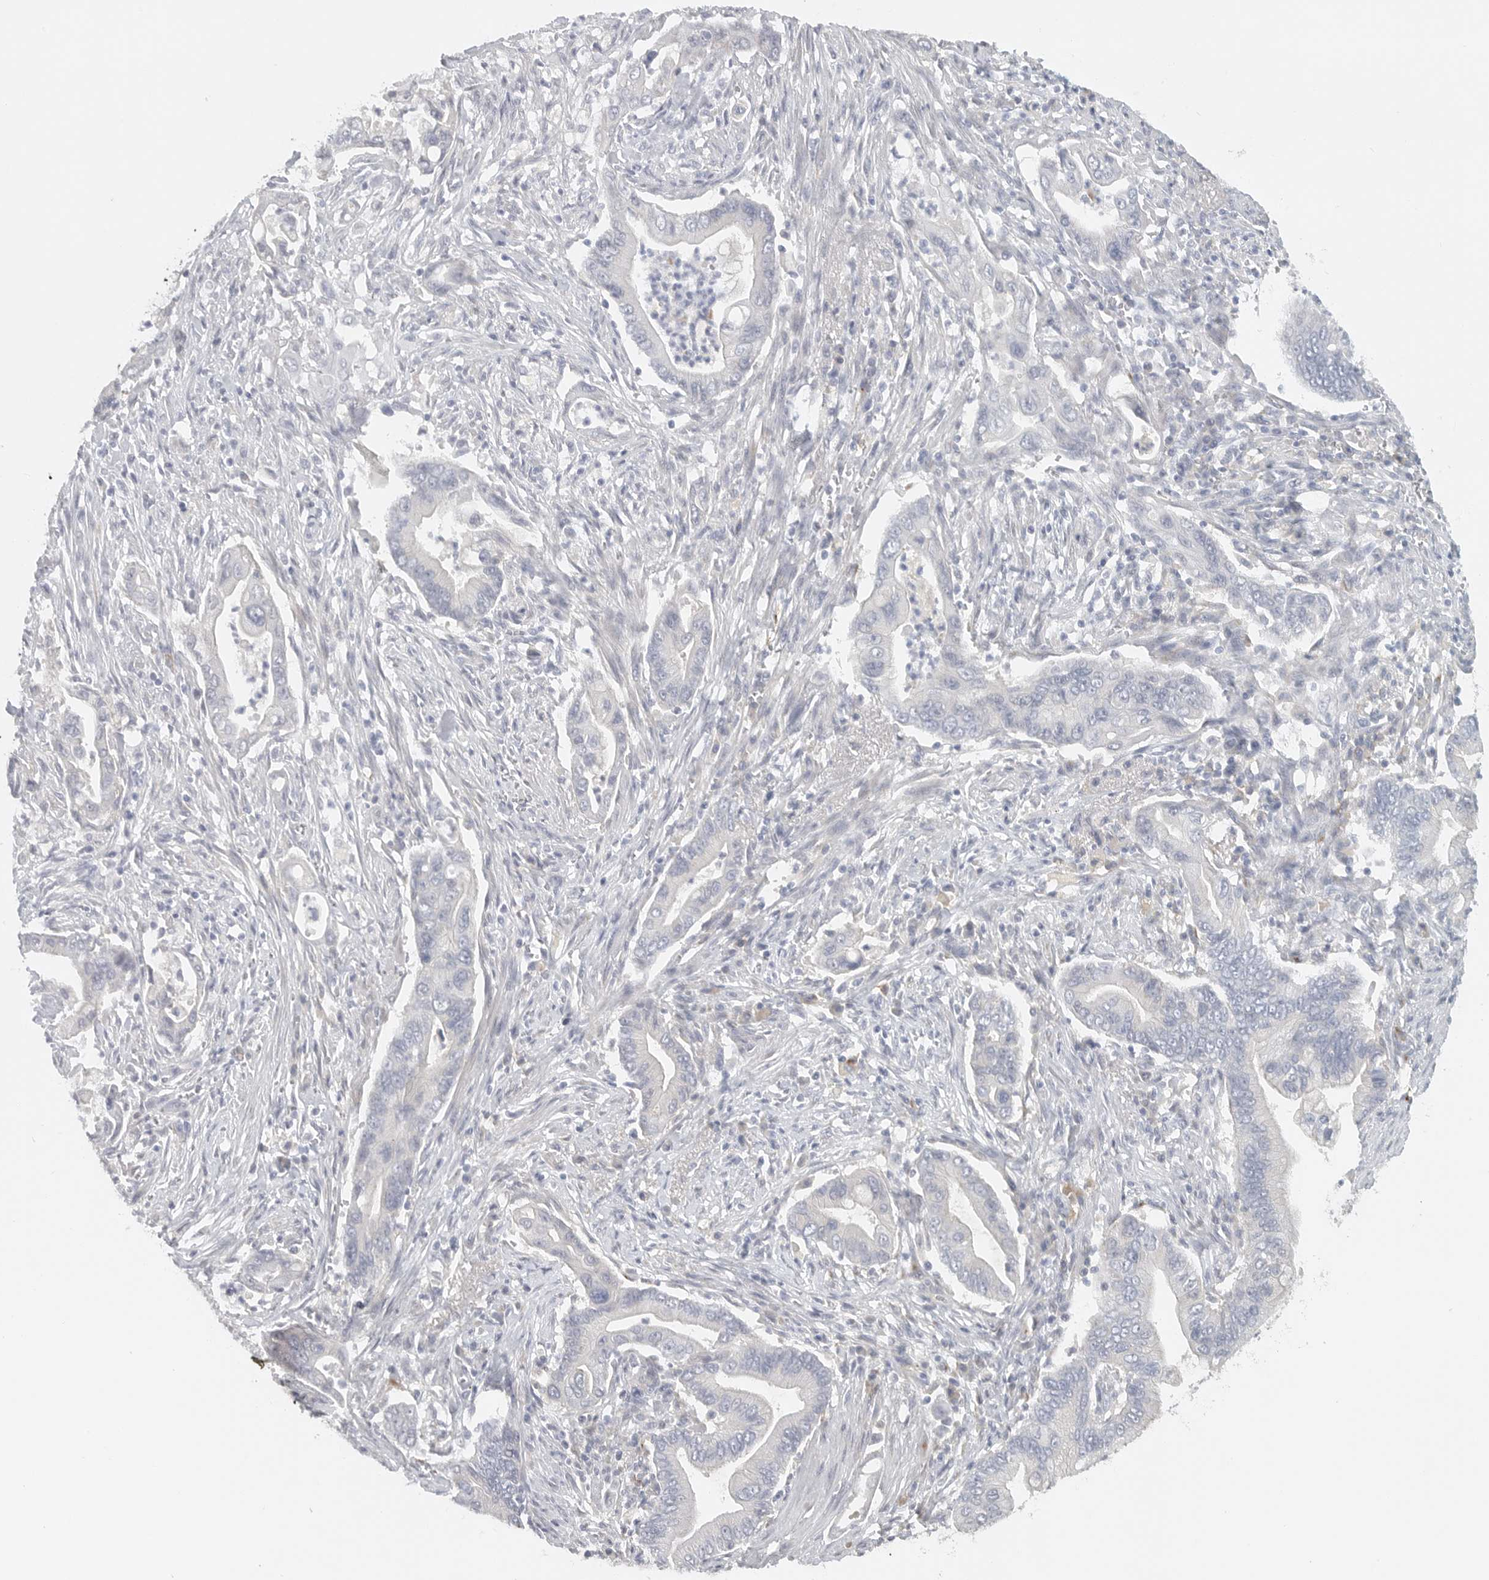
{"staining": {"intensity": "negative", "quantity": "none", "location": "none"}, "tissue": "pancreatic cancer", "cell_type": "Tumor cells", "image_type": "cancer", "snomed": [{"axis": "morphology", "description": "Adenocarcinoma, NOS"}, {"axis": "topography", "description": "Pancreas"}], "caption": "An immunohistochemistry histopathology image of pancreatic cancer is shown. There is no staining in tumor cells of pancreatic cancer. (DAB (3,3'-diaminobenzidine) immunohistochemistry visualized using brightfield microscopy, high magnification).", "gene": "PAM", "patient": {"sex": "male", "age": 78}}